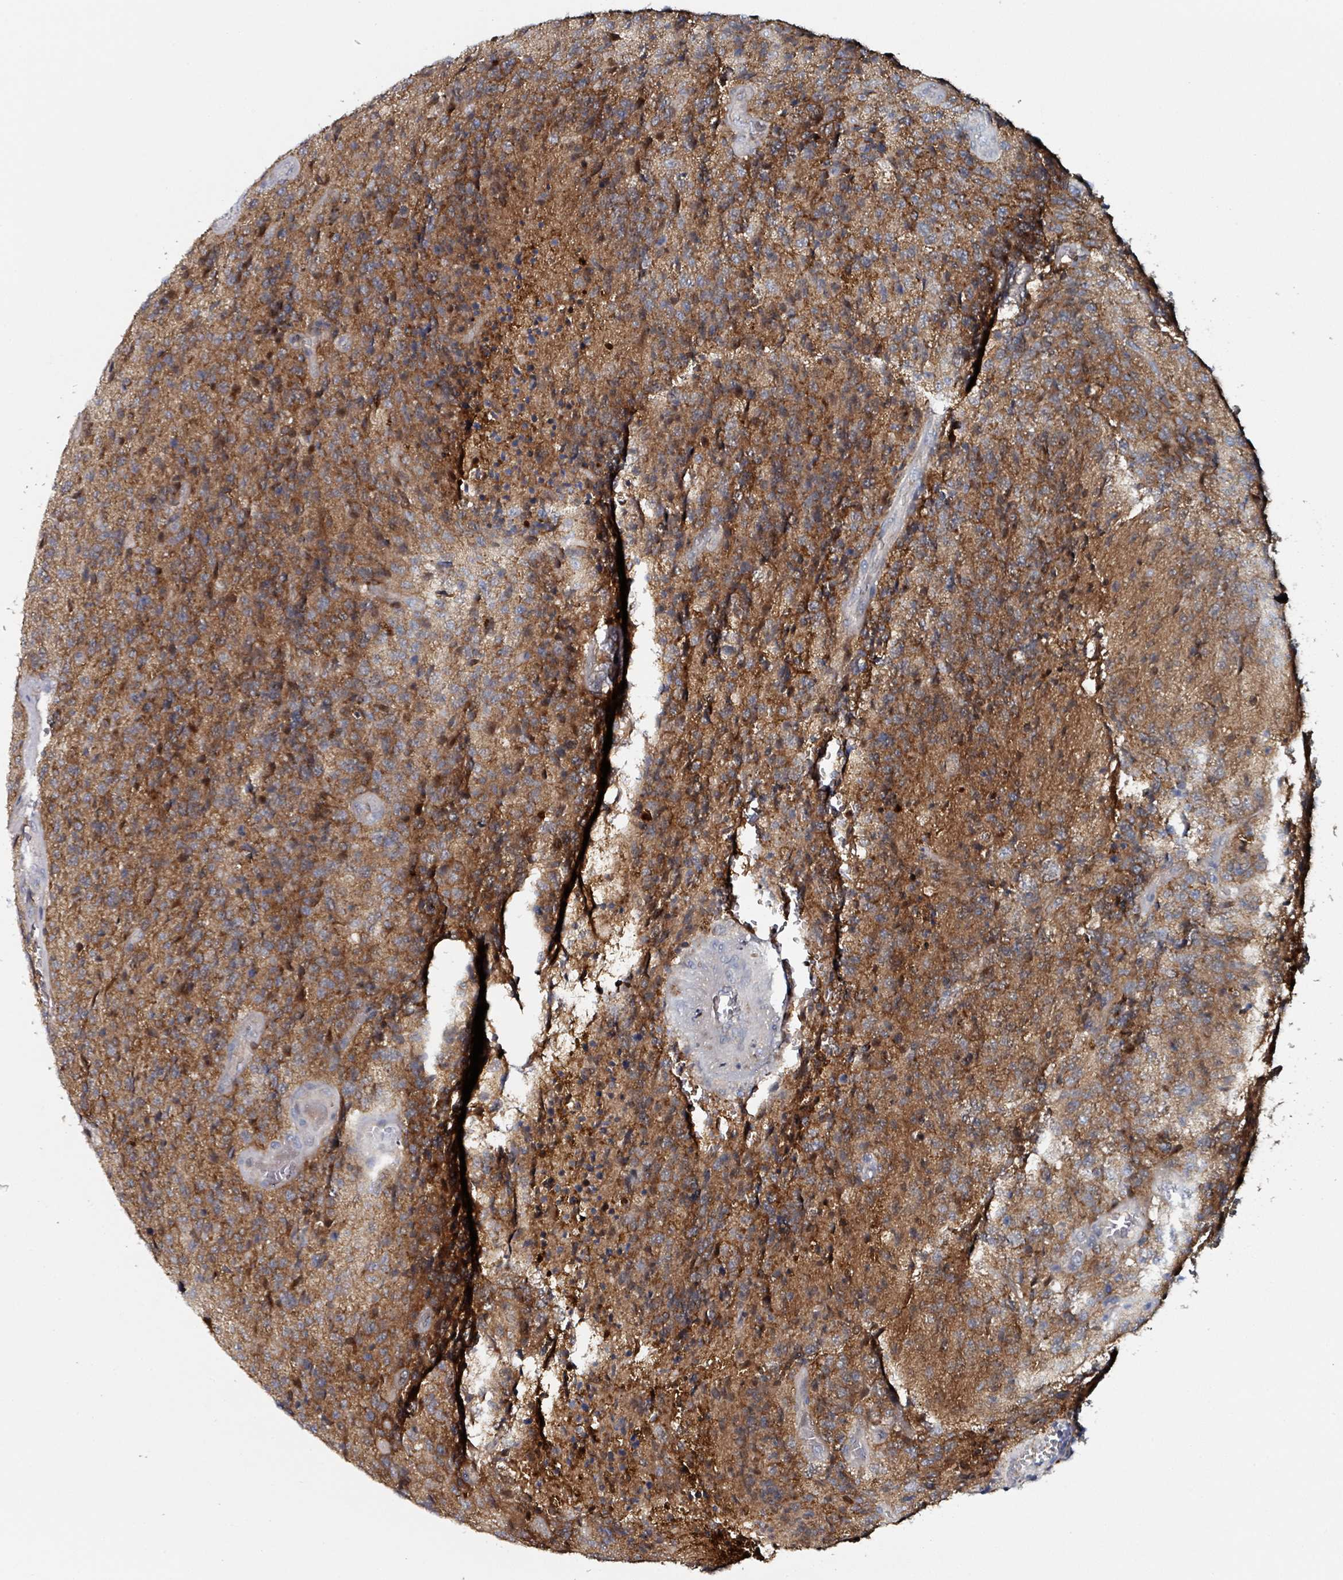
{"staining": {"intensity": "moderate", "quantity": ">75%", "location": "cytoplasmic/membranous"}, "tissue": "glioma", "cell_type": "Tumor cells", "image_type": "cancer", "snomed": [{"axis": "morphology", "description": "Glioma, malignant, High grade"}, {"axis": "topography", "description": "Brain"}], "caption": "Brown immunohistochemical staining in human glioma exhibits moderate cytoplasmic/membranous staining in approximately >75% of tumor cells.", "gene": "B3GAT3", "patient": {"sex": "male", "age": 36}}